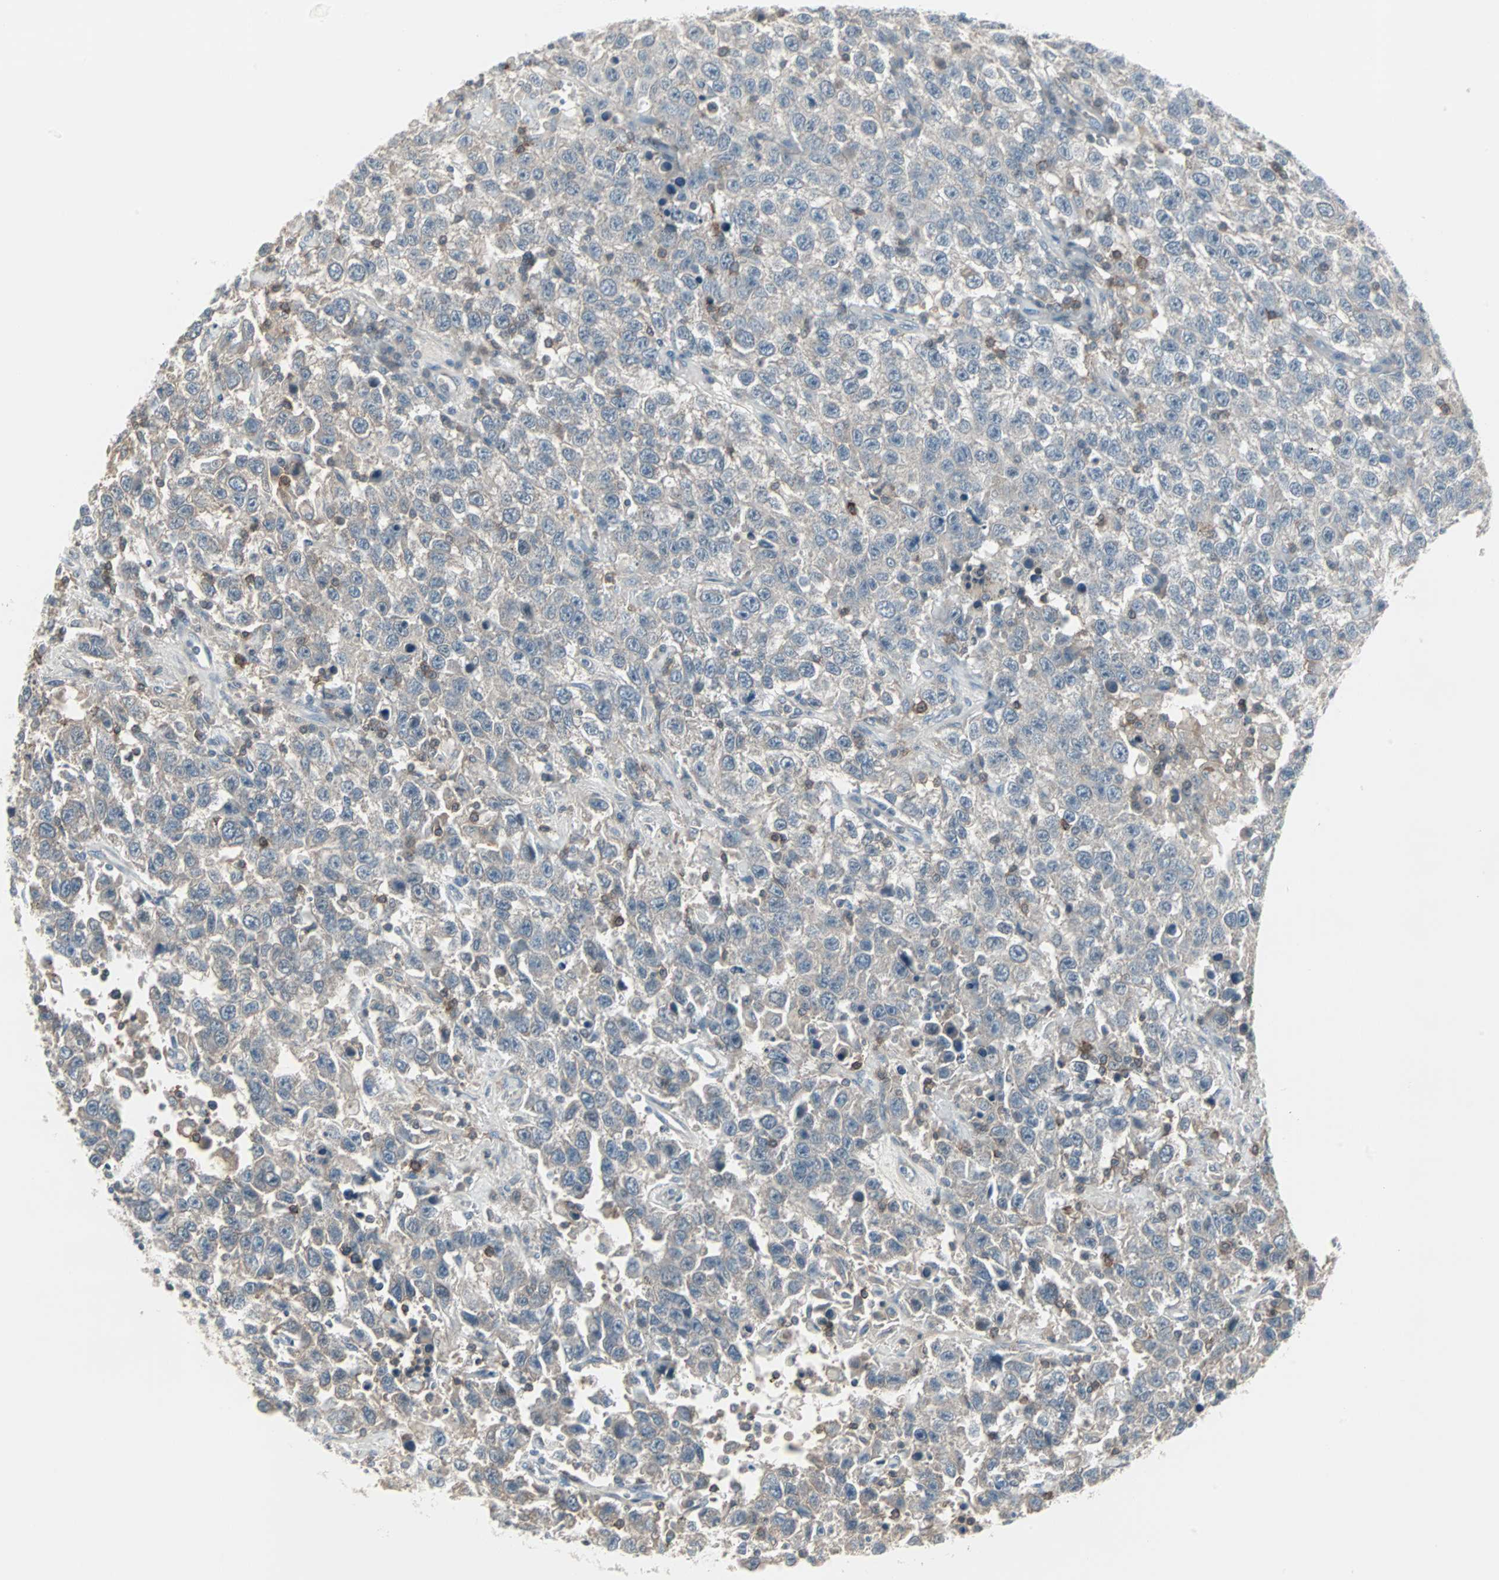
{"staining": {"intensity": "weak", "quantity": "<25%", "location": "cytoplasmic/membranous"}, "tissue": "testis cancer", "cell_type": "Tumor cells", "image_type": "cancer", "snomed": [{"axis": "morphology", "description": "Seminoma, NOS"}, {"axis": "topography", "description": "Testis"}], "caption": "DAB immunohistochemical staining of testis cancer exhibits no significant staining in tumor cells.", "gene": "ZSCAN32", "patient": {"sex": "male", "age": 41}}